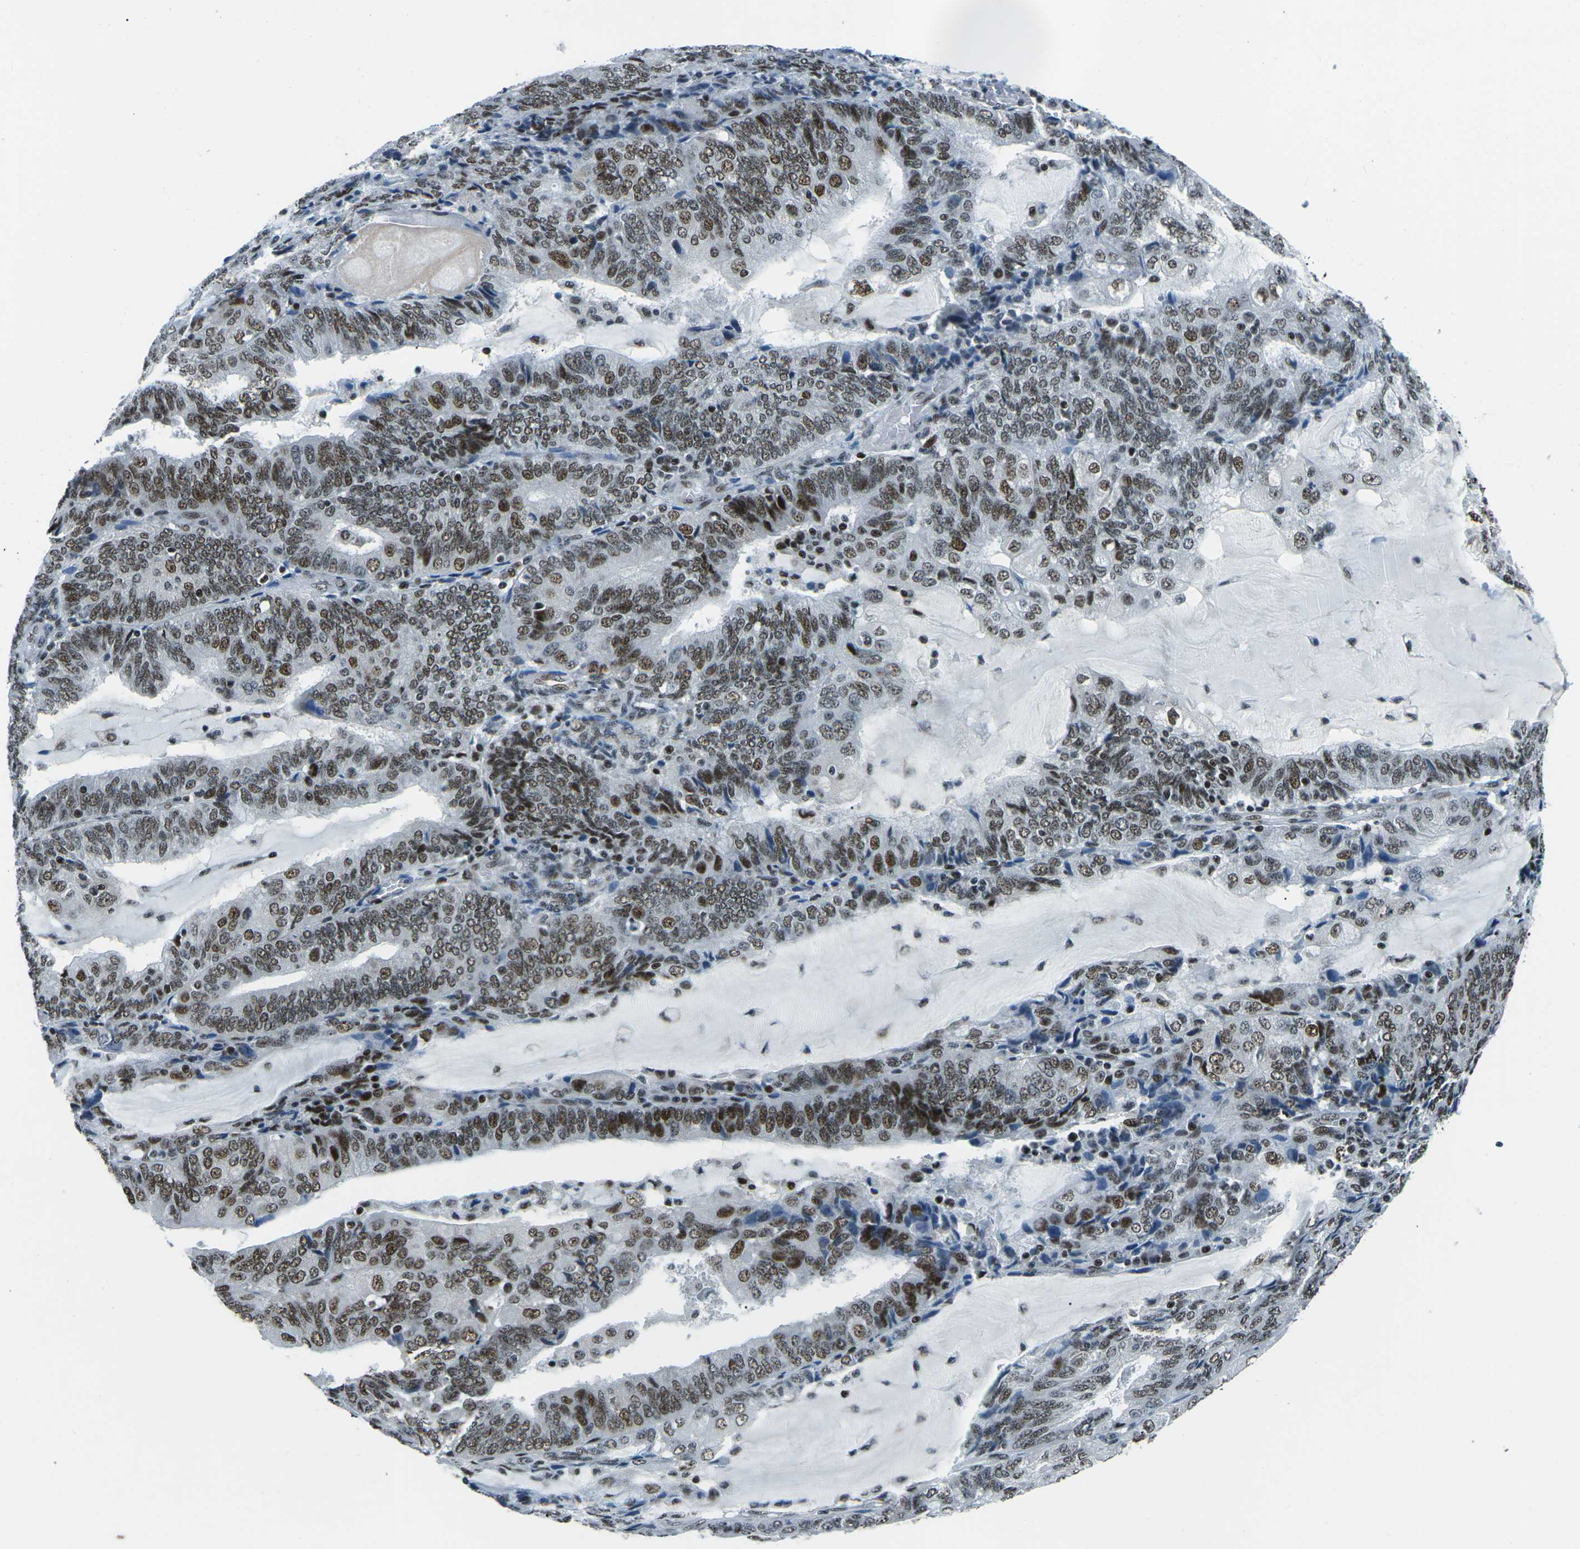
{"staining": {"intensity": "moderate", "quantity": ">75%", "location": "nuclear"}, "tissue": "endometrial cancer", "cell_type": "Tumor cells", "image_type": "cancer", "snomed": [{"axis": "morphology", "description": "Adenocarcinoma, NOS"}, {"axis": "topography", "description": "Endometrium"}], "caption": "A histopathology image of human endometrial adenocarcinoma stained for a protein displays moderate nuclear brown staining in tumor cells.", "gene": "RBL2", "patient": {"sex": "female", "age": 81}}